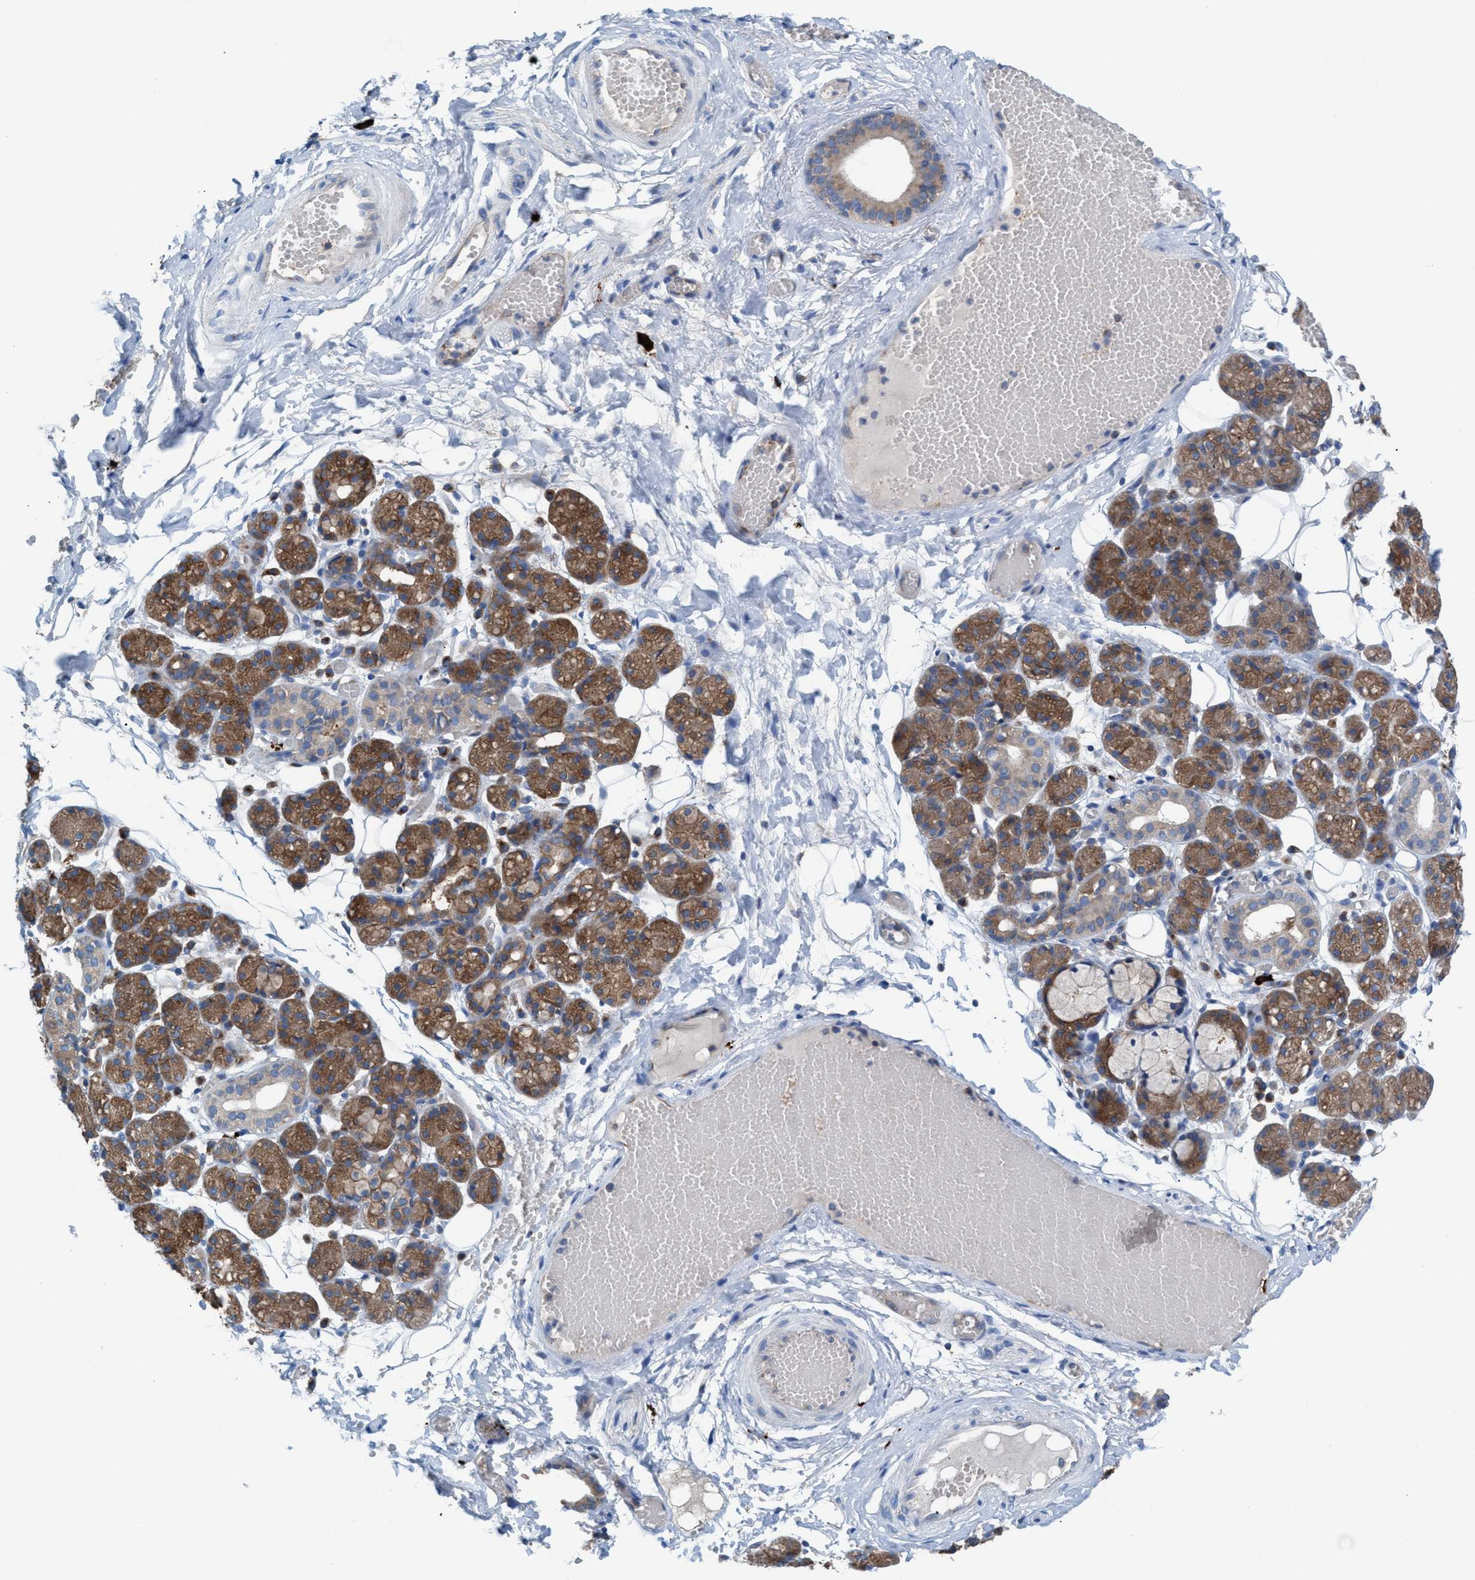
{"staining": {"intensity": "moderate", "quantity": "25%-75%", "location": "cytoplasmic/membranous"}, "tissue": "salivary gland", "cell_type": "Glandular cells", "image_type": "normal", "snomed": [{"axis": "morphology", "description": "Normal tissue, NOS"}, {"axis": "topography", "description": "Salivary gland"}], "caption": "Salivary gland stained with a brown dye demonstrates moderate cytoplasmic/membranous positive staining in approximately 25%-75% of glandular cells.", "gene": "NYAP1", "patient": {"sex": "male", "age": 63}}